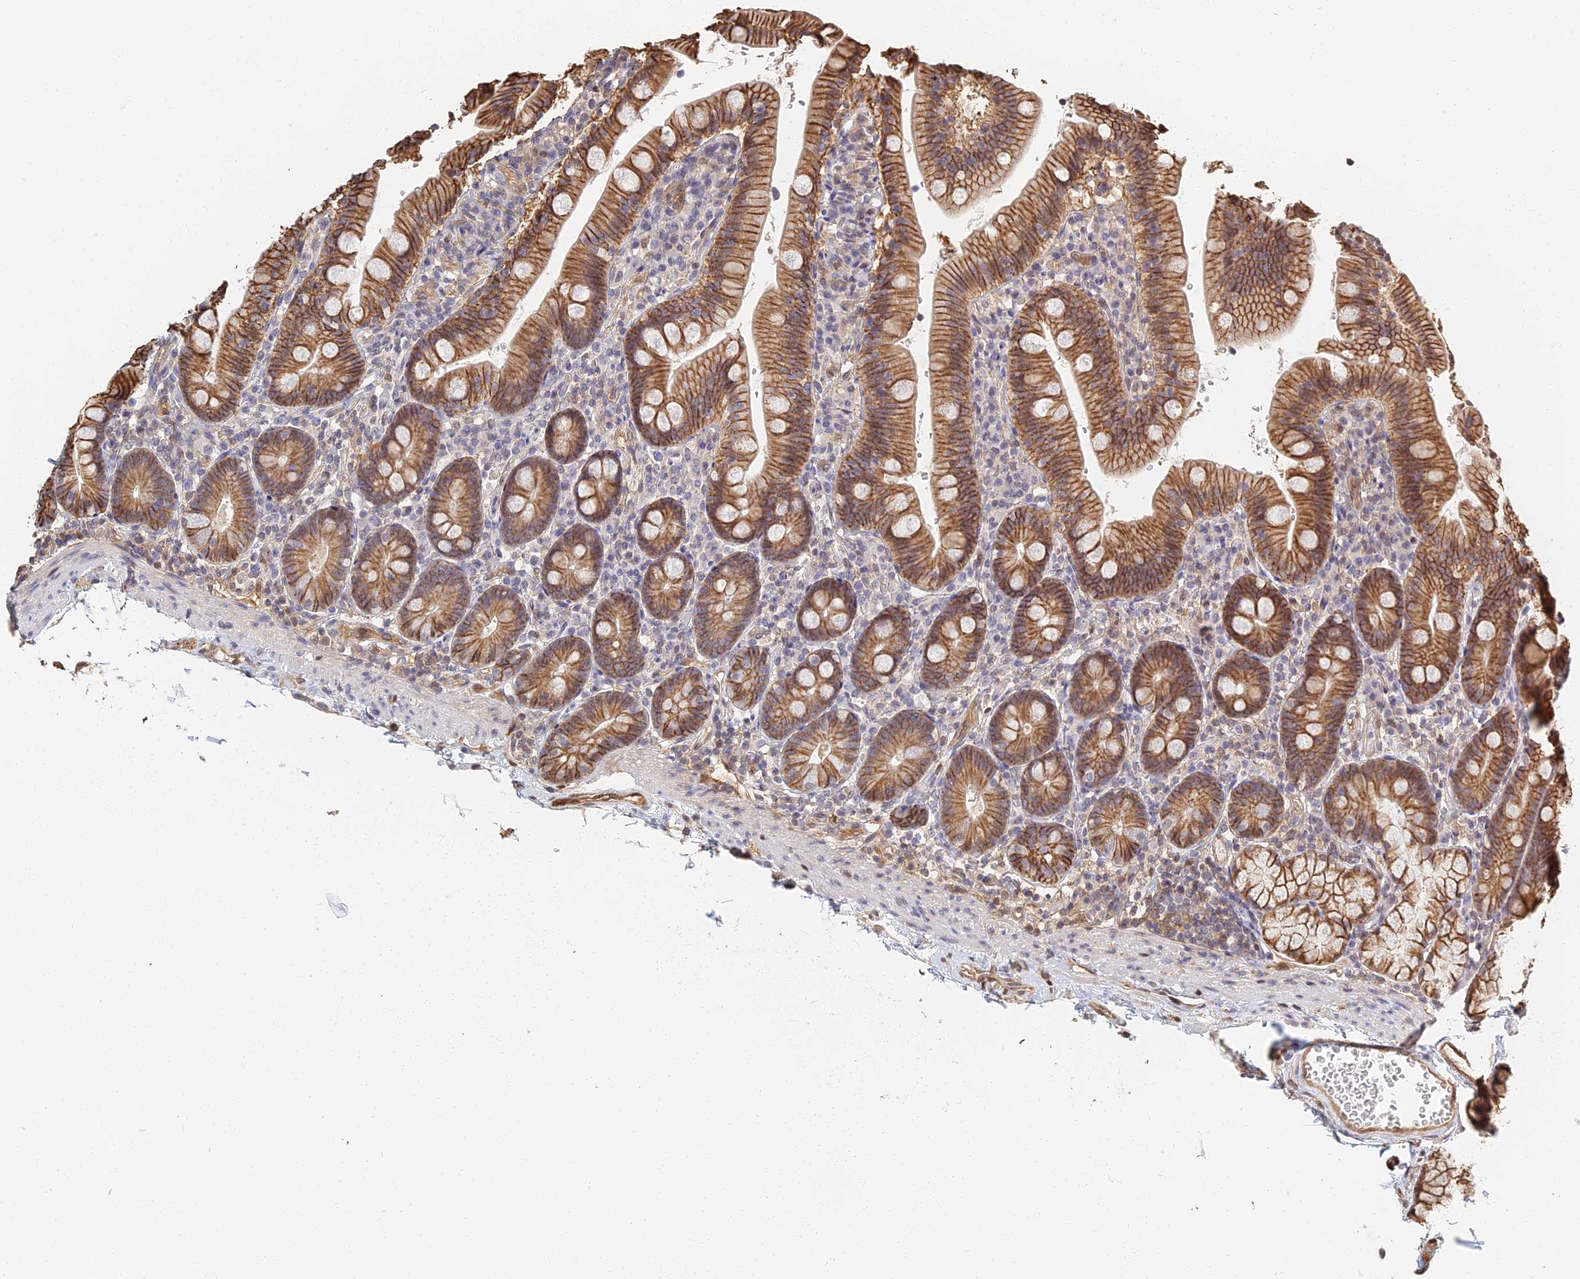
{"staining": {"intensity": "strong", "quantity": ">75%", "location": "cytoplasmic/membranous"}, "tissue": "duodenum", "cell_type": "Glandular cells", "image_type": "normal", "snomed": [{"axis": "morphology", "description": "Normal tissue, NOS"}, {"axis": "topography", "description": "Duodenum"}], "caption": "Benign duodenum shows strong cytoplasmic/membranous expression in about >75% of glandular cells Nuclei are stained in blue..", "gene": "LRRN3", "patient": {"sex": "female", "age": 67}}